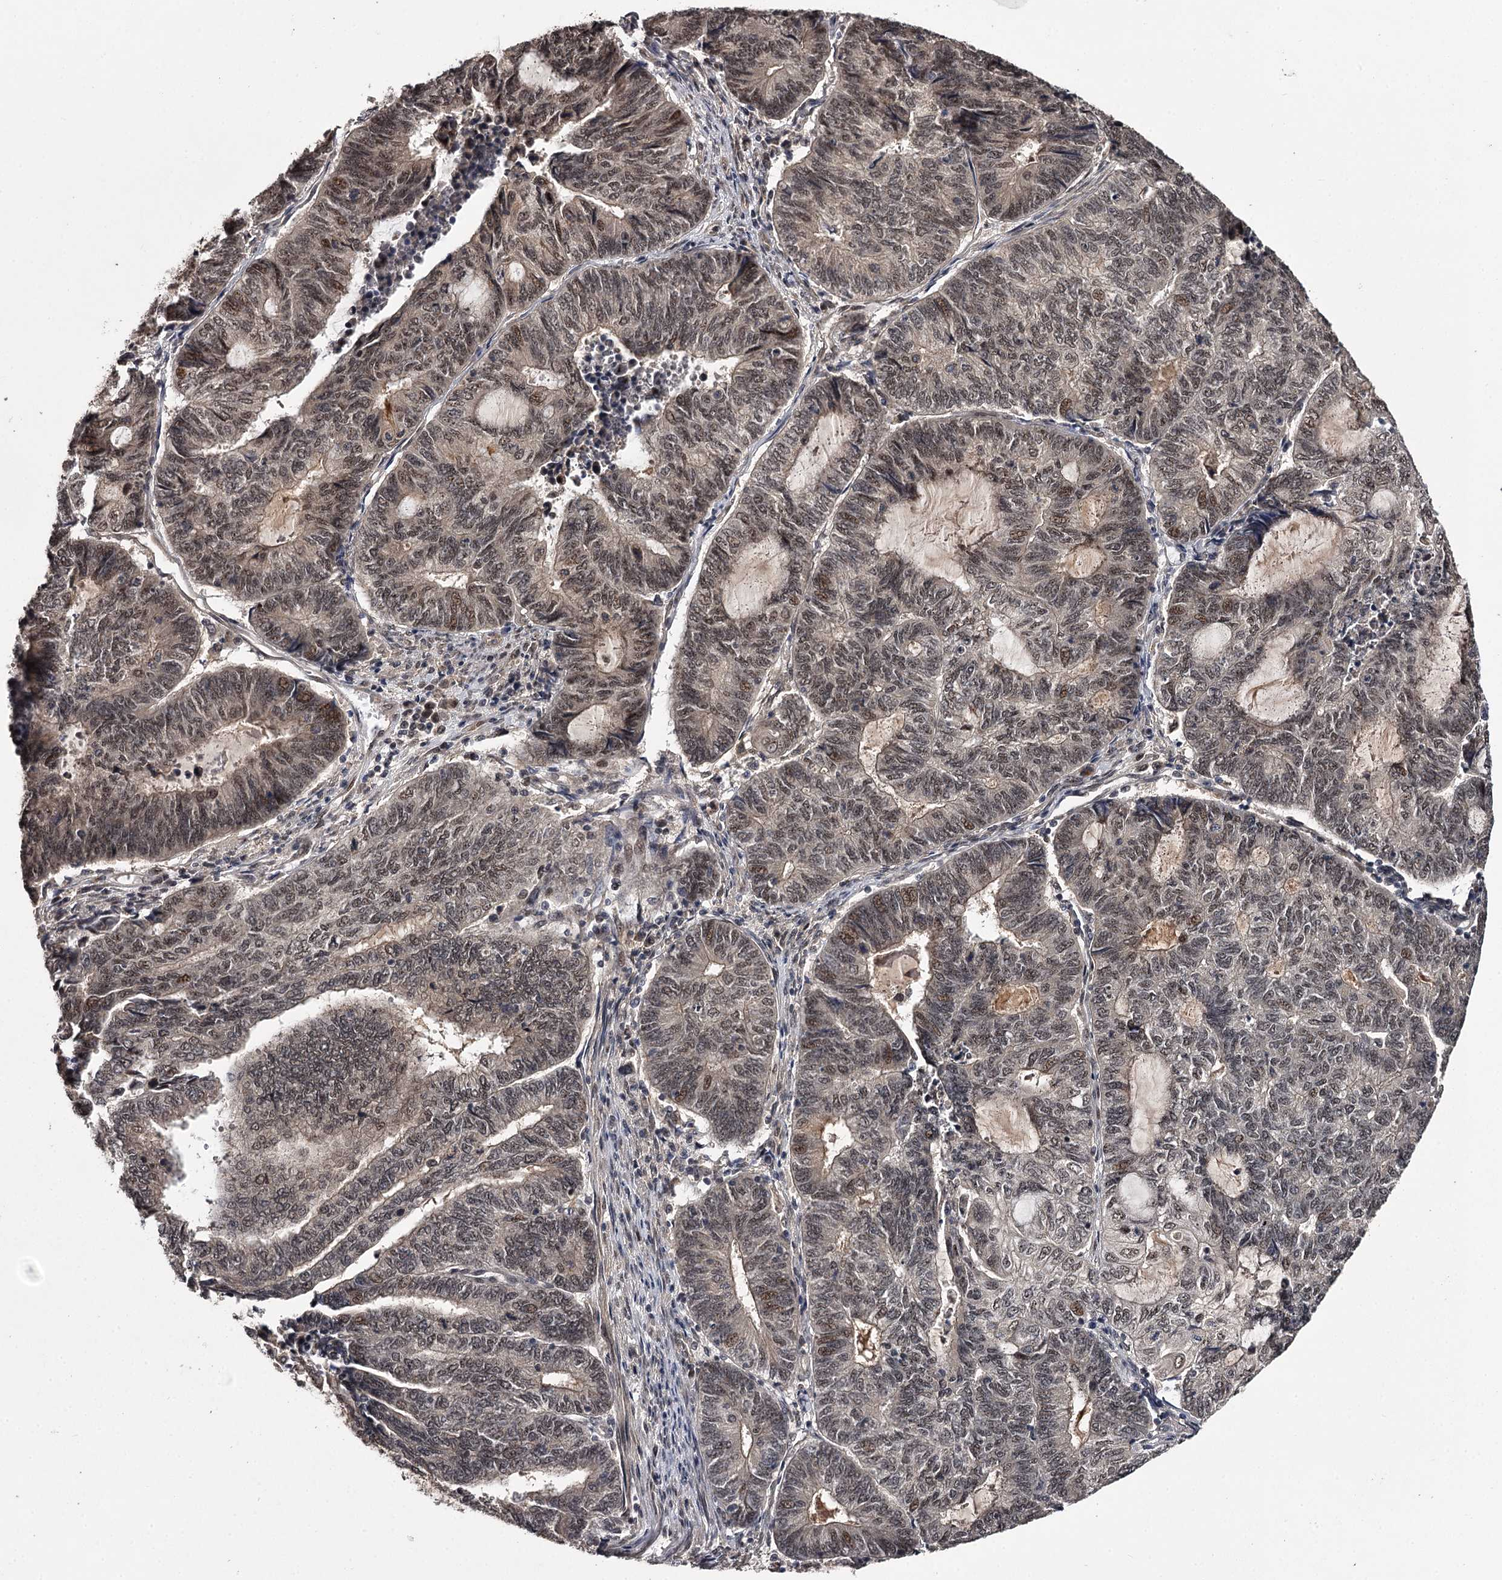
{"staining": {"intensity": "moderate", "quantity": "<25%", "location": "nuclear"}, "tissue": "endometrial cancer", "cell_type": "Tumor cells", "image_type": "cancer", "snomed": [{"axis": "morphology", "description": "Adenocarcinoma, NOS"}, {"axis": "topography", "description": "Uterus"}, {"axis": "topography", "description": "Endometrium"}], "caption": "Immunohistochemistry of human adenocarcinoma (endometrial) demonstrates low levels of moderate nuclear positivity in about <25% of tumor cells.", "gene": "MAML3", "patient": {"sex": "female", "age": 70}}